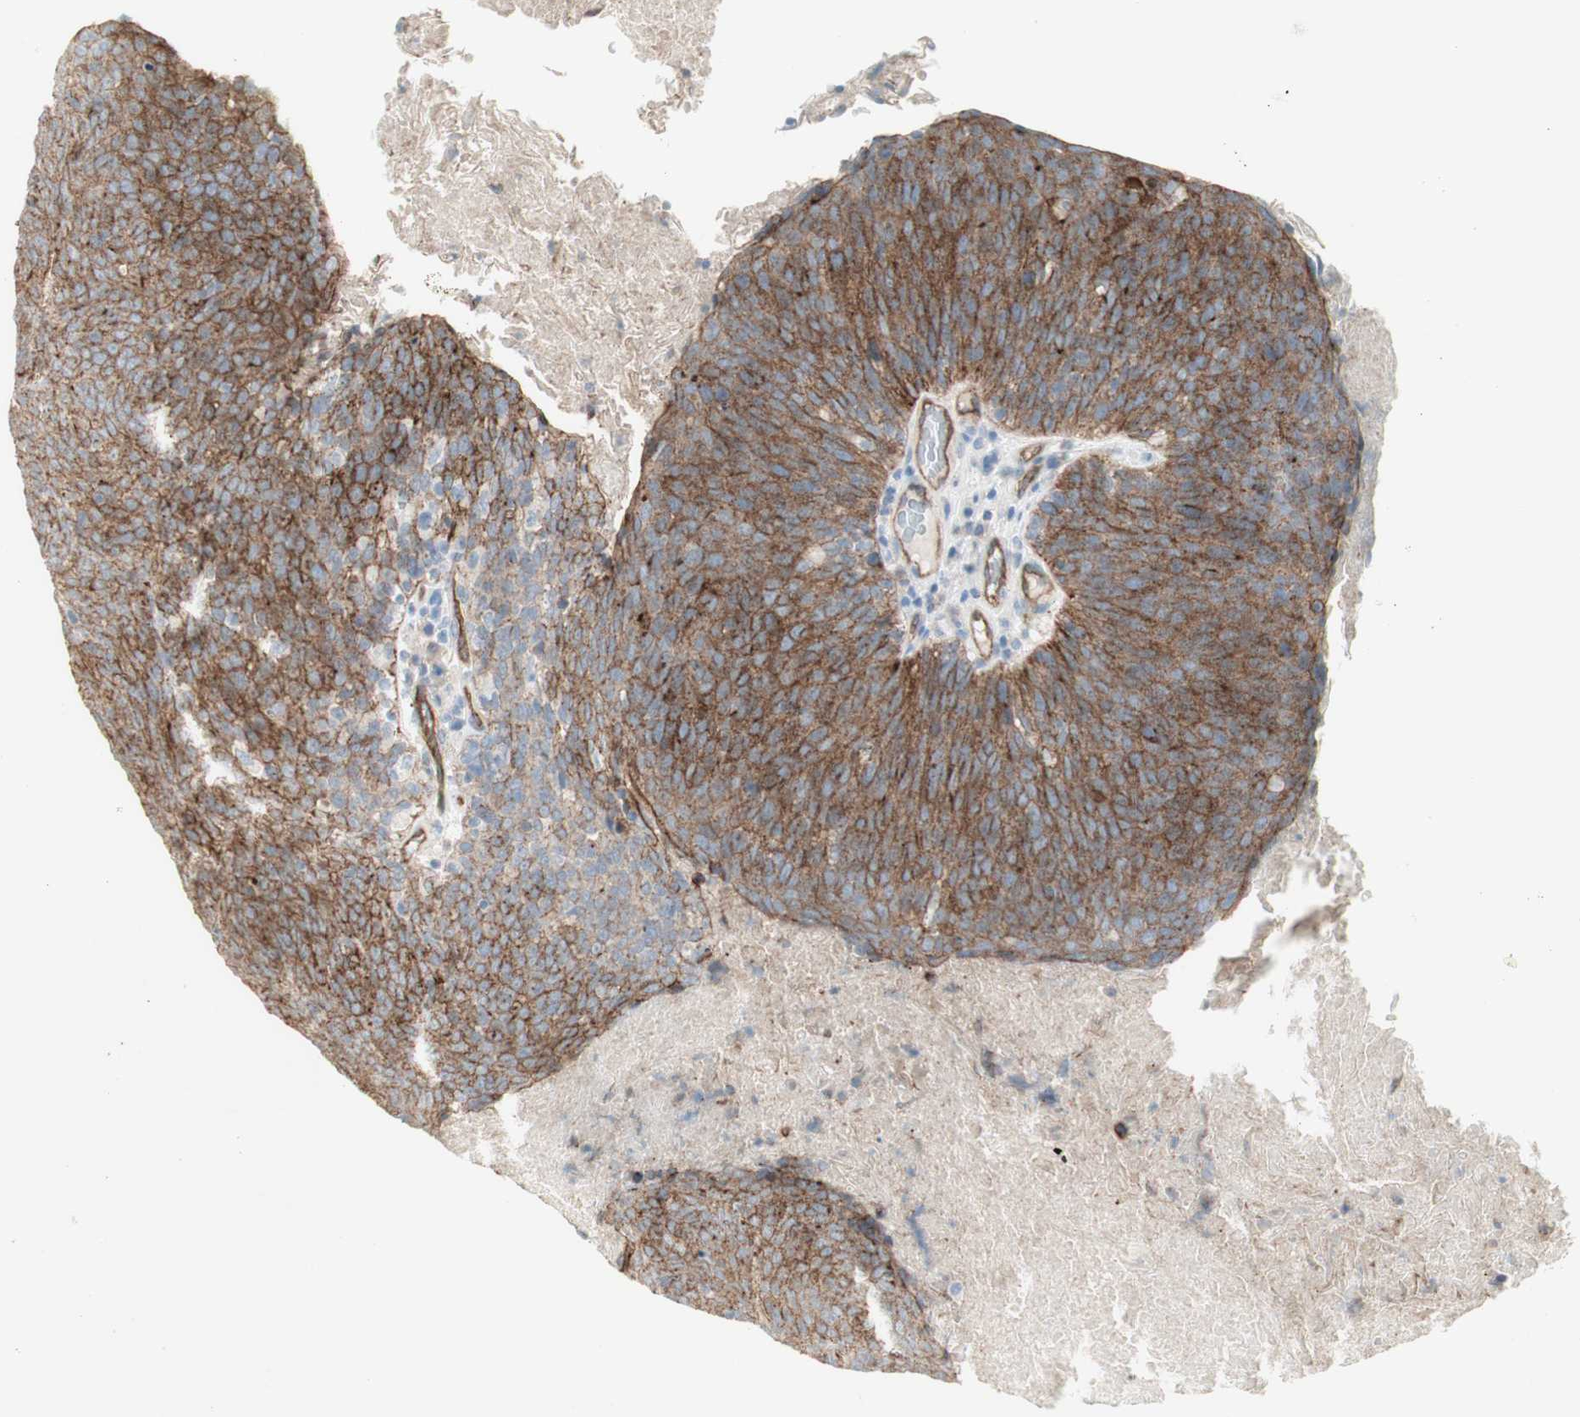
{"staining": {"intensity": "moderate", "quantity": "25%-75%", "location": "cytoplasmic/membranous"}, "tissue": "head and neck cancer", "cell_type": "Tumor cells", "image_type": "cancer", "snomed": [{"axis": "morphology", "description": "Squamous cell carcinoma, NOS"}, {"axis": "morphology", "description": "Squamous cell carcinoma, metastatic, NOS"}, {"axis": "topography", "description": "Lymph node"}, {"axis": "topography", "description": "Head-Neck"}], "caption": "Protein expression analysis of human head and neck squamous cell carcinoma reveals moderate cytoplasmic/membranous expression in approximately 25%-75% of tumor cells.", "gene": "MYO6", "patient": {"sex": "male", "age": 62}}